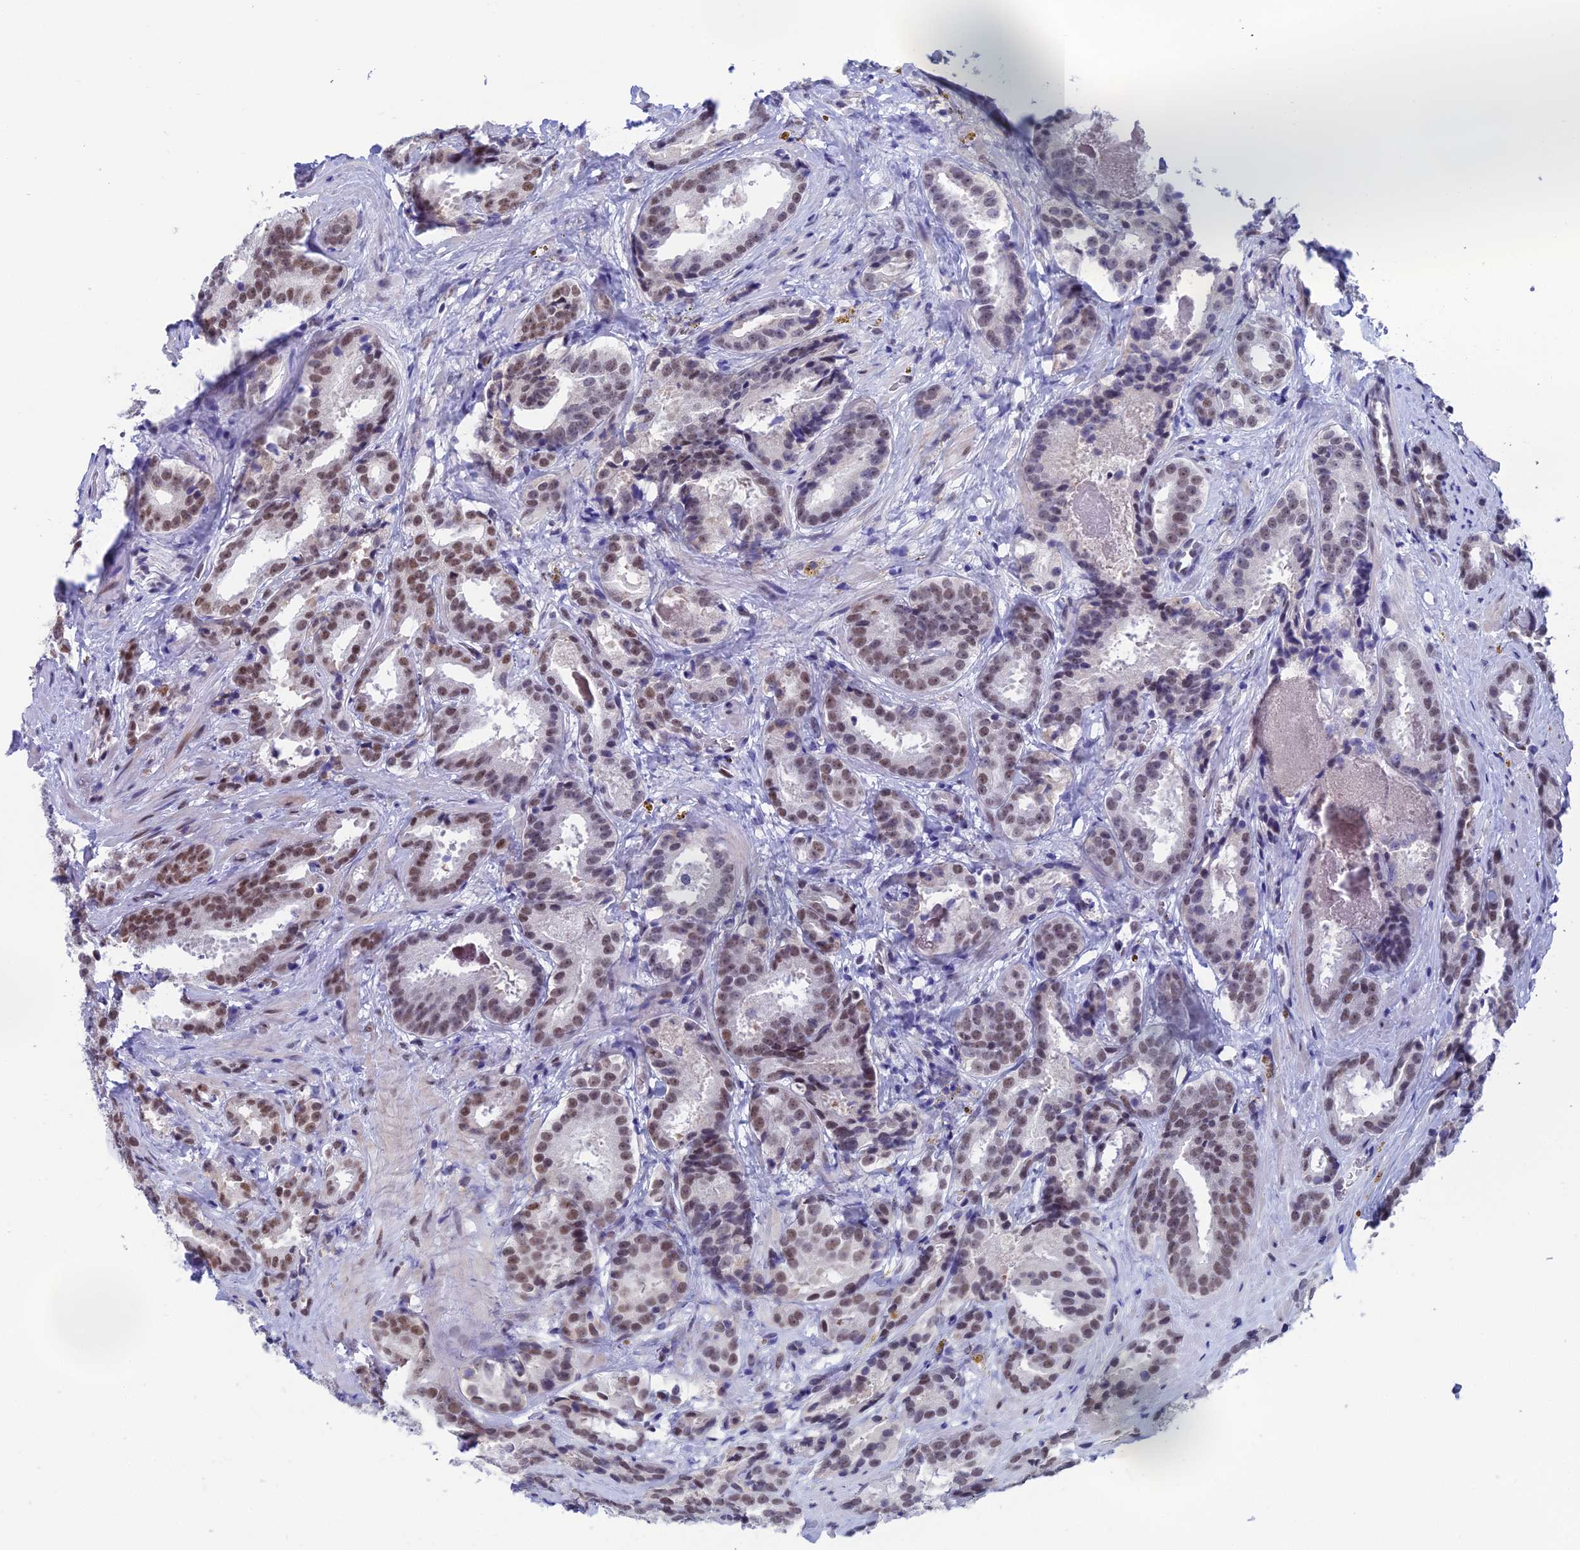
{"staining": {"intensity": "moderate", "quantity": ">75%", "location": "nuclear"}, "tissue": "prostate cancer", "cell_type": "Tumor cells", "image_type": "cancer", "snomed": [{"axis": "morphology", "description": "Adenocarcinoma, High grade"}, {"axis": "topography", "description": "Prostate"}], "caption": "Adenocarcinoma (high-grade) (prostate) was stained to show a protein in brown. There is medium levels of moderate nuclear positivity in about >75% of tumor cells. (brown staining indicates protein expression, while blue staining denotes nuclei).", "gene": "NABP2", "patient": {"sex": "male", "age": 57}}